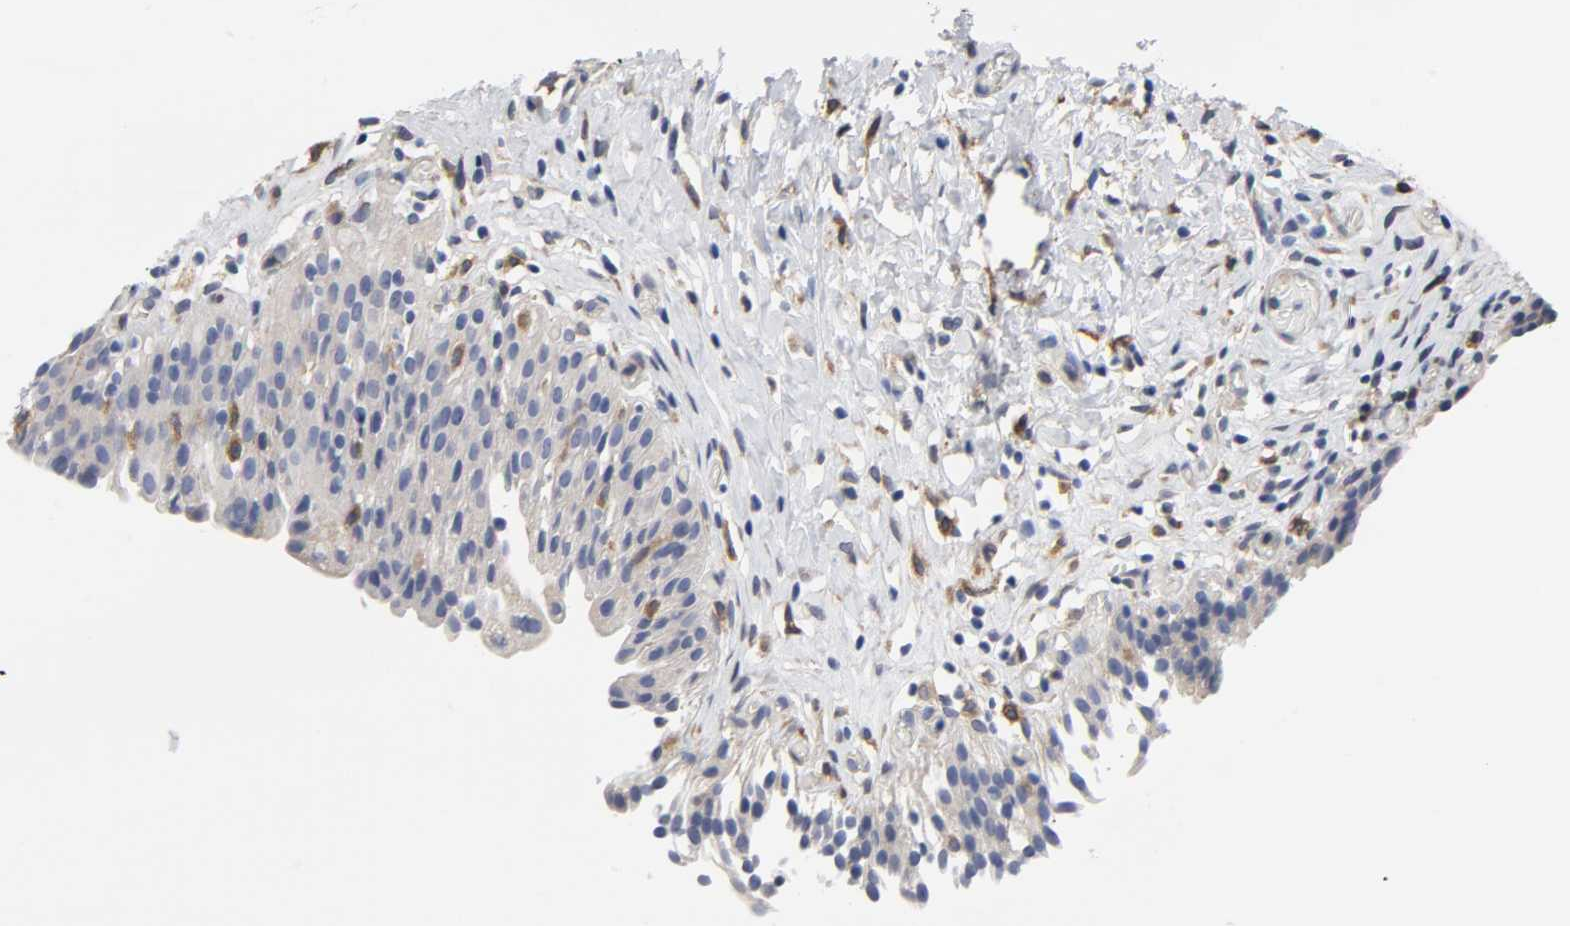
{"staining": {"intensity": "moderate", "quantity": "<25%", "location": "cytoplasmic/membranous"}, "tissue": "urinary bladder", "cell_type": "Urothelial cells", "image_type": "normal", "snomed": [{"axis": "morphology", "description": "Normal tissue, NOS"}, {"axis": "topography", "description": "Urinary bladder"}], "caption": "Brown immunohistochemical staining in benign urinary bladder shows moderate cytoplasmic/membranous expression in approximately <25% of urothelial cells. (DAB = brown stain, brightfield microscopy at high magnification).", "gene": "HCK", "patient": {"sex": "male", "age": 51}}